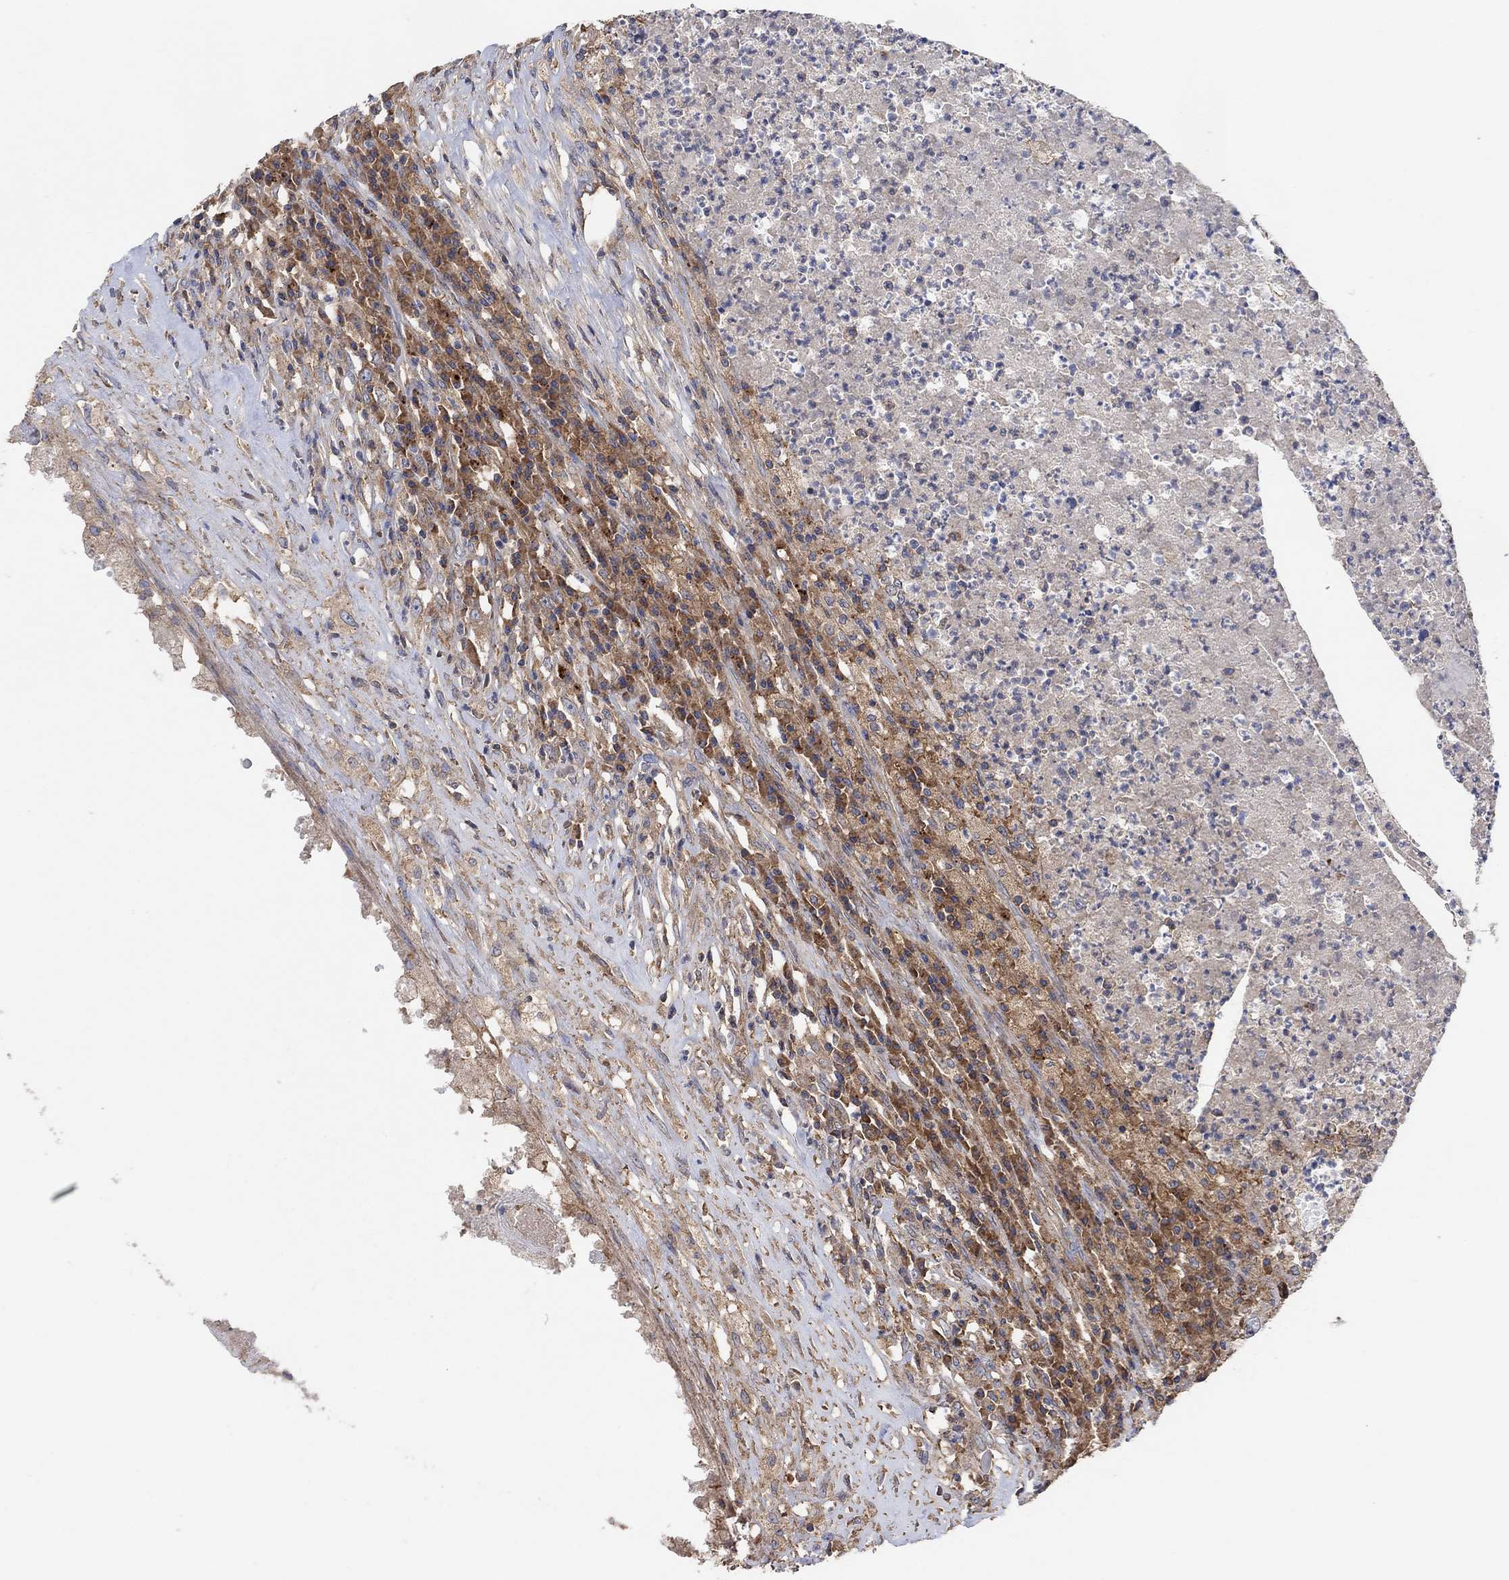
{"staining": {"intensity": "strong", "quantity": ">75%", "location": "cytoplasmic/membranous"}, "tissue": "testis cancer", "cell_type": "Tumor cells", "image_type": "cancer", "snomed": [{"axis": "morphology", "description": "Necrosis, NOS"}, {"axis": "morphology", "description": "Carcinoma, Embryonal, NOS"}, {"axis": "topography", "description": "Testis"}], "caption": "This histopathology image shows IHC staining of human testis embryonal carcinoma, with high strong cytoplasmic/membranous expression in approximately >75% of tumor cells.", "gene": "BLOC1S3", "patient": {"sex": "male", "age": 19}}